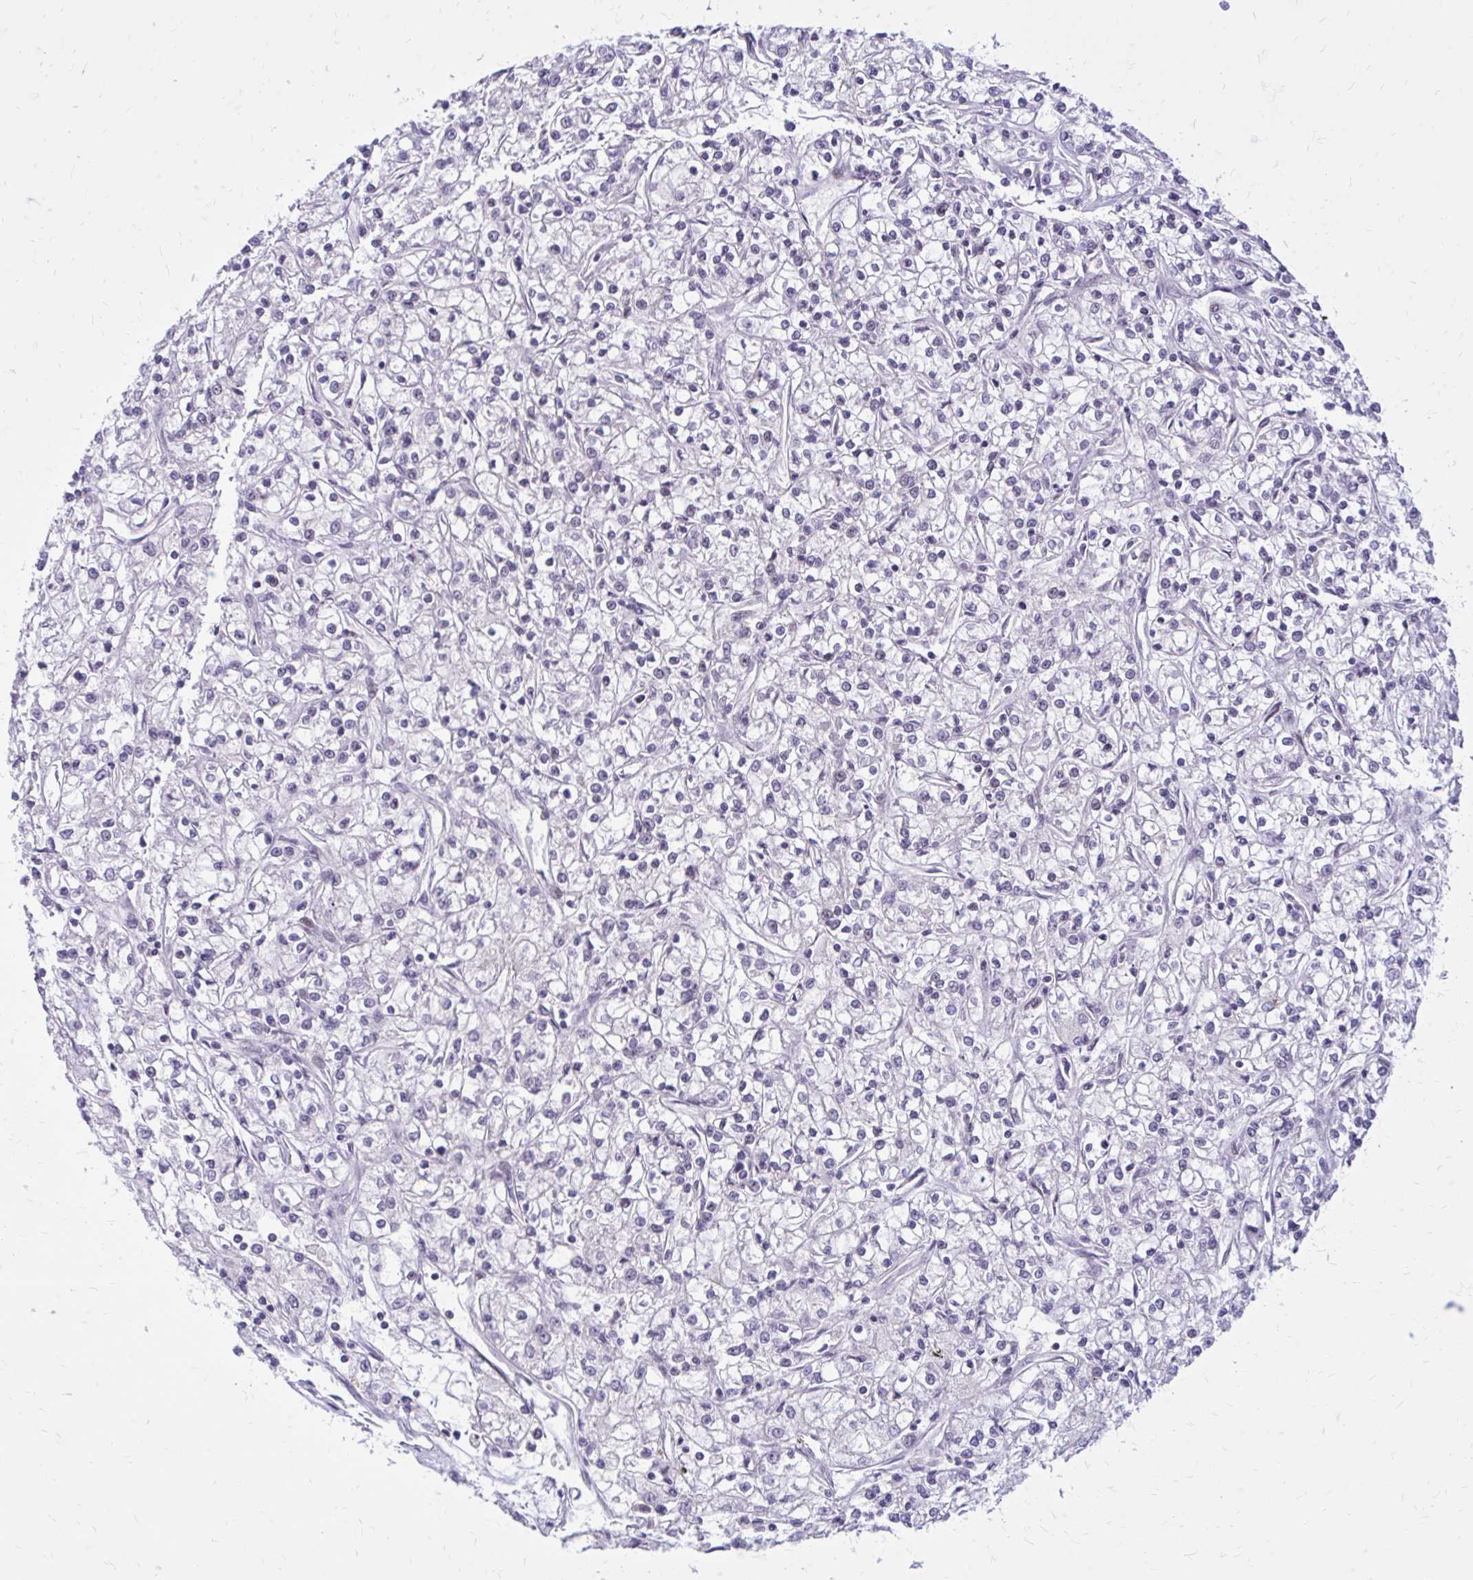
{"staining": {"intensity": "negative", "quantity": "none", "location": "none"}, "tissue": "renal cancer", "cell_type": "Tumor cells", "image_type": "cancer", "snomed": [{"axis": "morphology", "description": "Adenocarcinoma, NOS"}, {"axis": "topography", "description": "Kidney"}], "caption": "High power microscopy image of an immunohistochemistry (IHC) photomicrograph of renal cancer, revealing no significant staining in tumor cells.", "gene": "PSME4", "patient": {"sex": "female", "age": 59}}